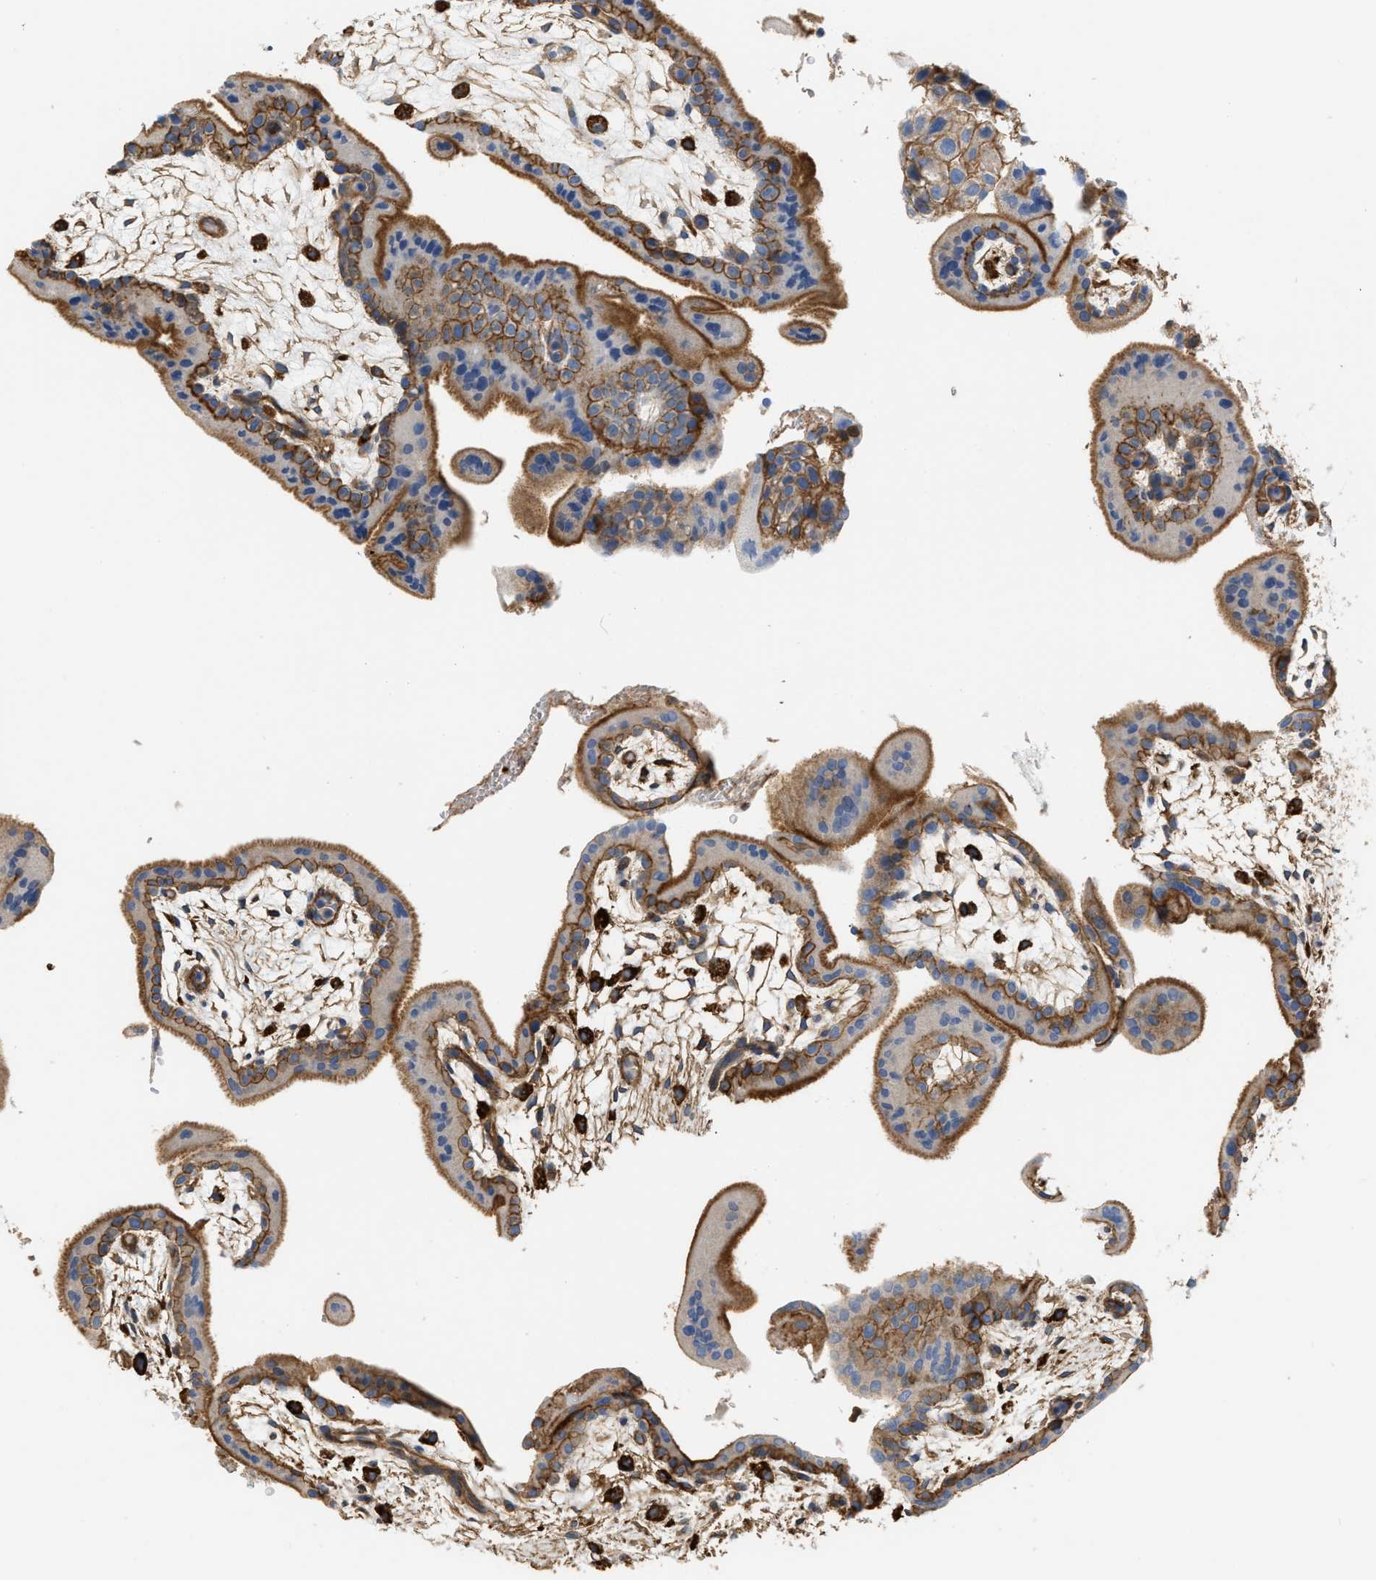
{"staining": {"intensity": "moderate", "quantity": ">75%", "location": "cytoplasmic/membranous"}, "tissue": "placenta", "cell_type": "Decidual cells", "image_type": "normal", "snomed": [{"axis": "morphology", "description": "Normal tissue, NOS"}, {"axis": "topography", "description": "Placenta"}], "caption": "Immunohistochemical staining of benign placenta exhibits >75% levels of moderate cytoplasmic/membranous protein positivity in about >75% of decidual cells.", "gene": "GNB4", "patient": {"sex": "female", "age": 35}}